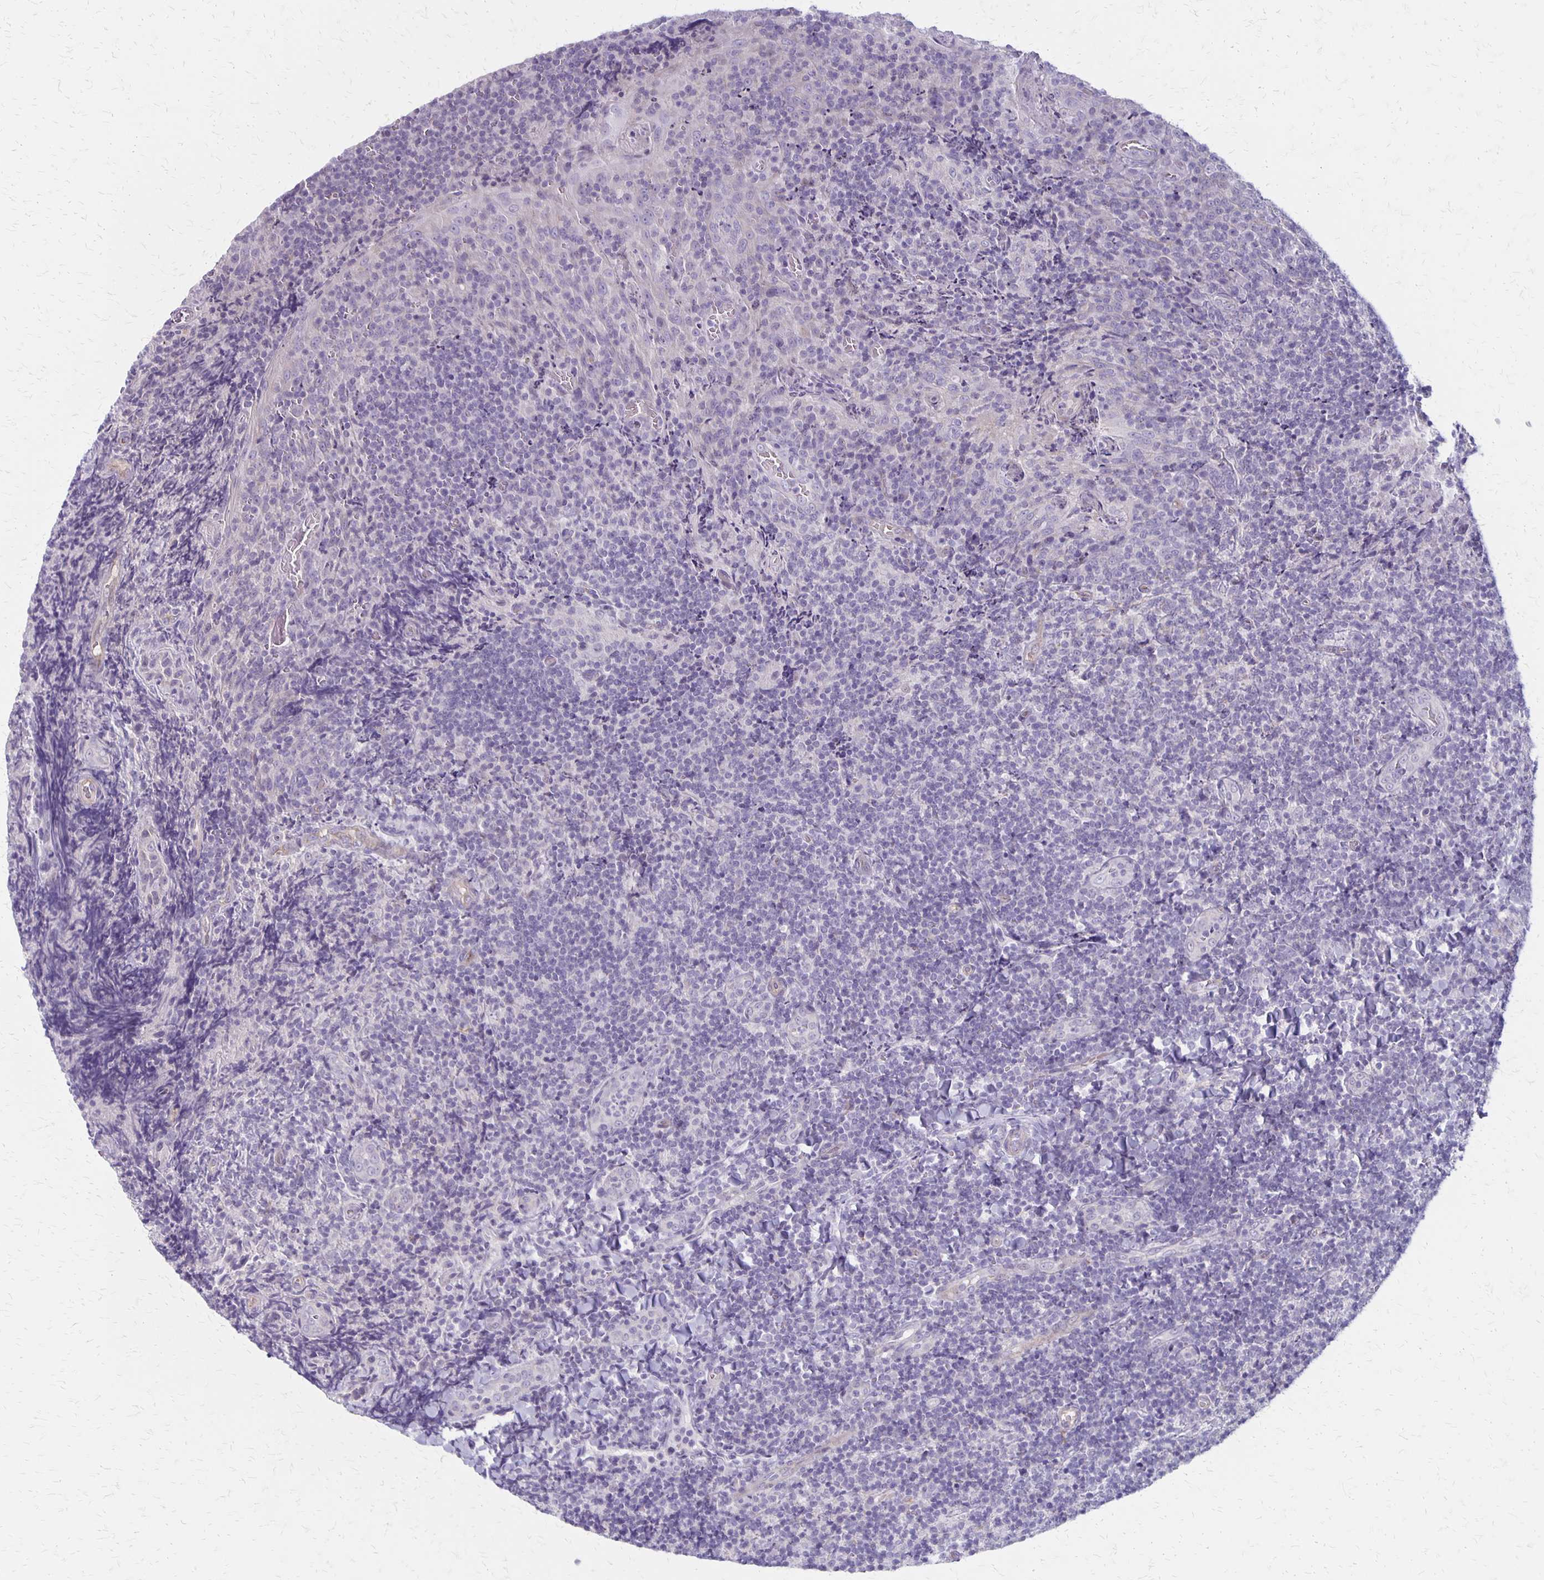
{"staining": {"intensity": "negative", "quantity": "none", "location": "none"}, "tissue": "tonsil", "cell_type": "Germinal center cells", "image_type": "normal", "snomed": [{"axis": "morphology", "description": "Normal tissue, NOS"}, {"axis": "topography", "description": "Tonsil"}], "caption": "High magnification brightfield microscopy of benign tonsil stained with DAB (3,3'-diaminobenzidine) (brown) and counterstained with hematoxylin (blue): germinal center cells show no significant staining.", "gene": "HOMER1", "patient": {"sex": "male", "age": 17}}